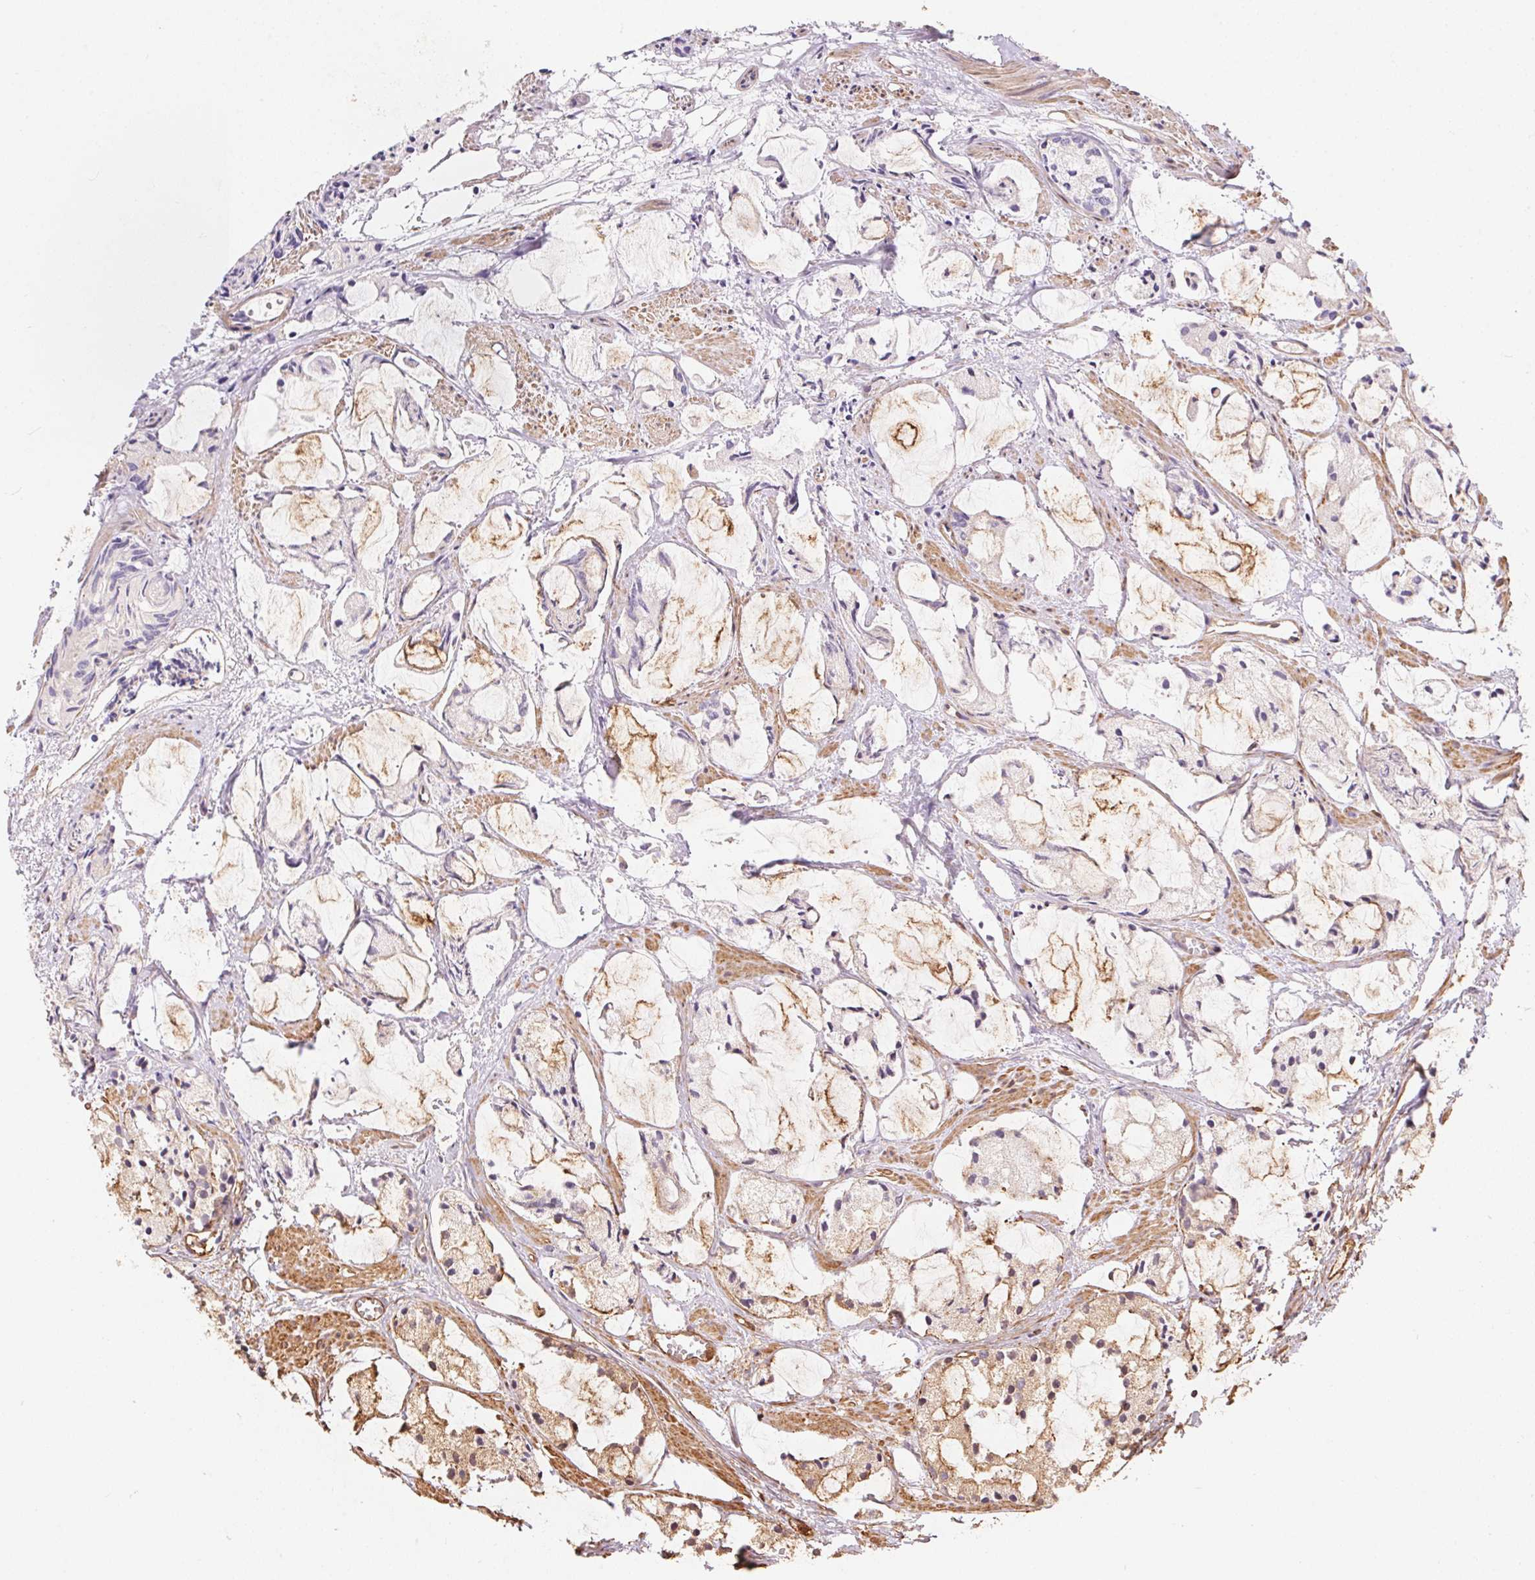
{"staining": {"intensity": "weak", "quantity": "25%-75%", "location": "cytoplasmic/membranous"}, "tissue": "prostate cancer", "cell_type": "Tumor cells", "image_type": "cancer", "snomed": [{"axis": "morphology", "description": "Adenocarcinoma, High grade"}, {"axis": "topography", "description": "Prostate"}], "caption": "Tumor cells demonstrate low levels of weak cytoplasmic/membranous staining in approximately 25%-75% of cells in human adenocarcinoma (high-grade) (prostate).", "gene": "FRAS1", "patient": {"sex": "male", "age": 85}}